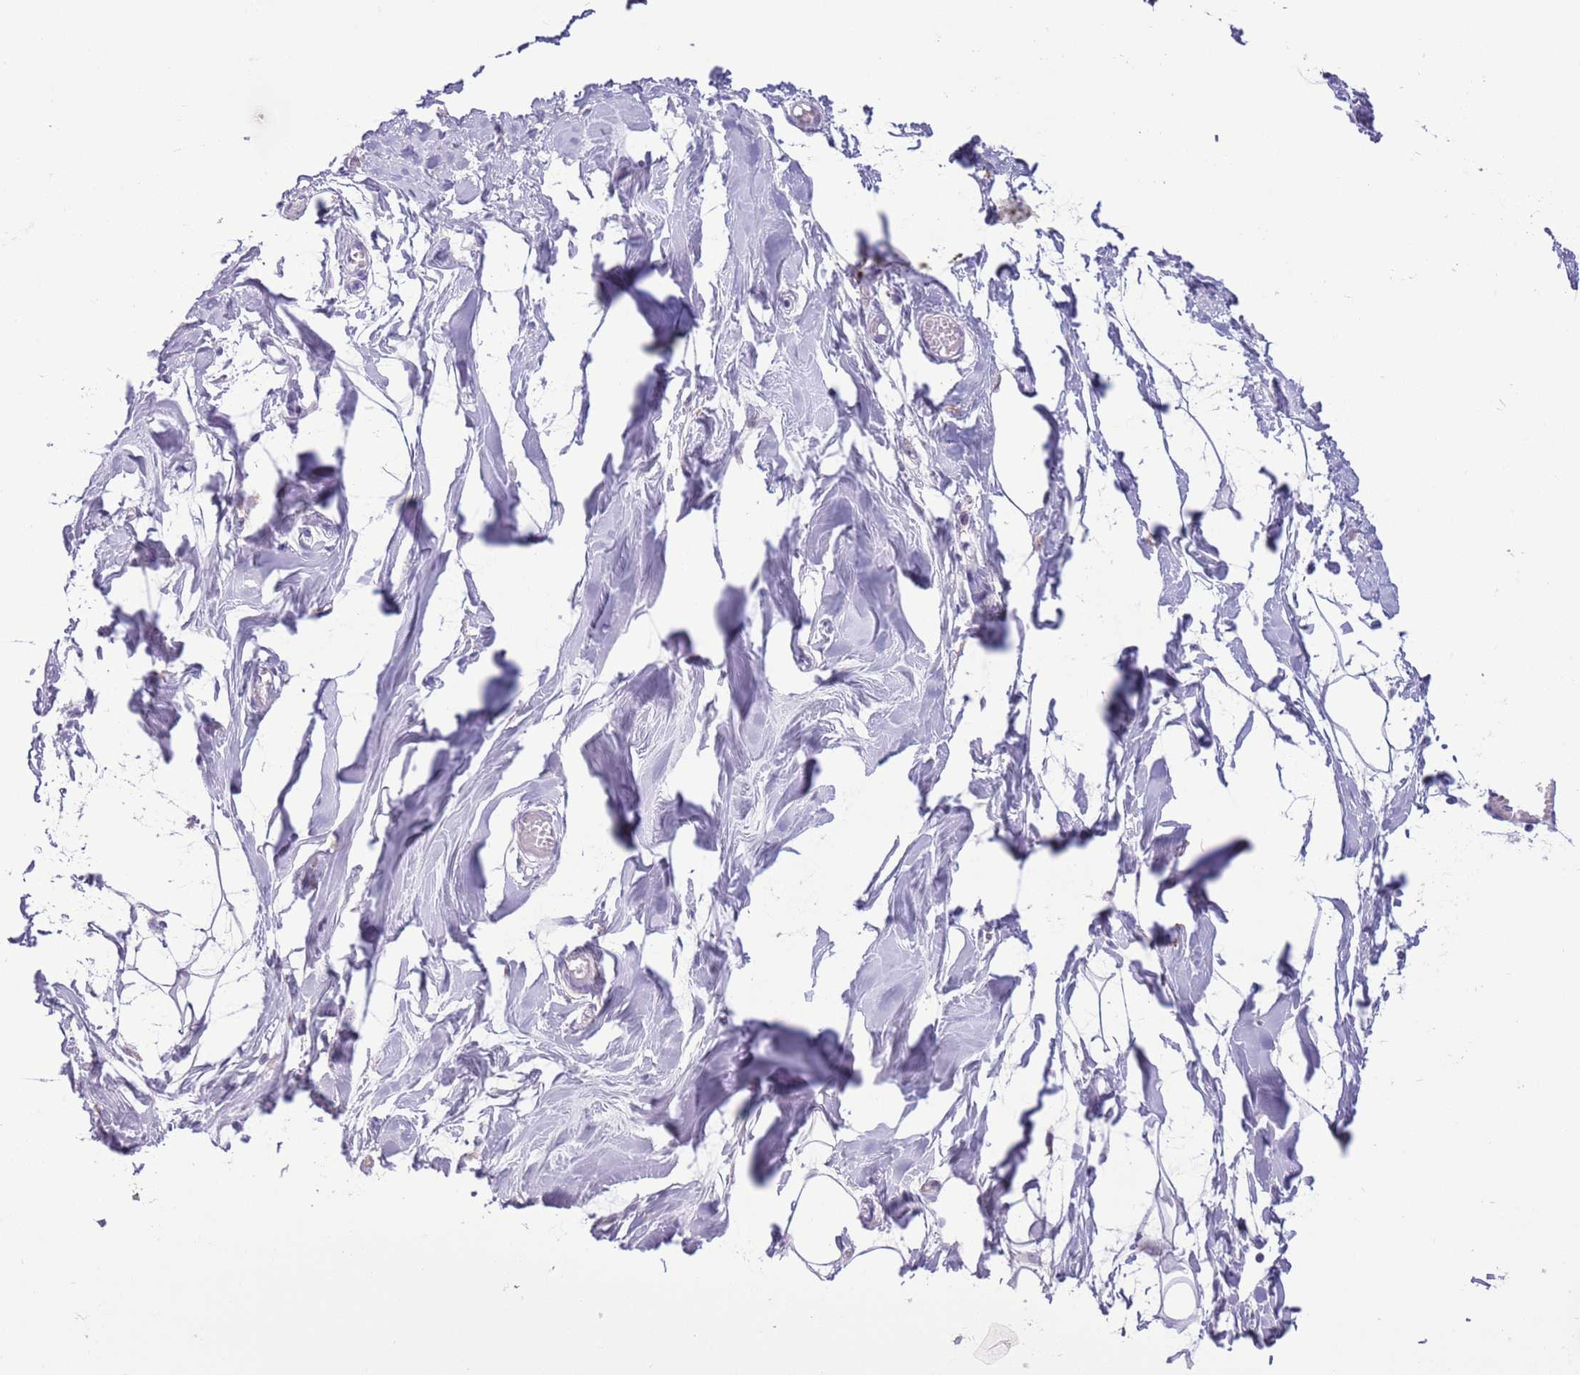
{"staining": {"intensity": "moderate", "quantity": "<25%", "location": "cytoplasmic/membranous"}, "tissue": "breast", "cell_type": "Adipocytes", "image_type": "normal", "snomed": [{"axis": "morphology", "description": "Normal tissue, NOS"}, {"axis": "topography", "description": "Breast"}], "caption": "Protein expression analysis of unremarkable human breast reveals moderate cytoplasmic/membranous expression in approximately <25% of adipocytes. The staining is performed using DAB (3,3'-diaminobenzidine) brown chromogen to label protein expression. The nuclei are counter-stained blue using hematoxylin.", "gene": "PFKFB2", "patient": {"sex": "female", "age": 27}}